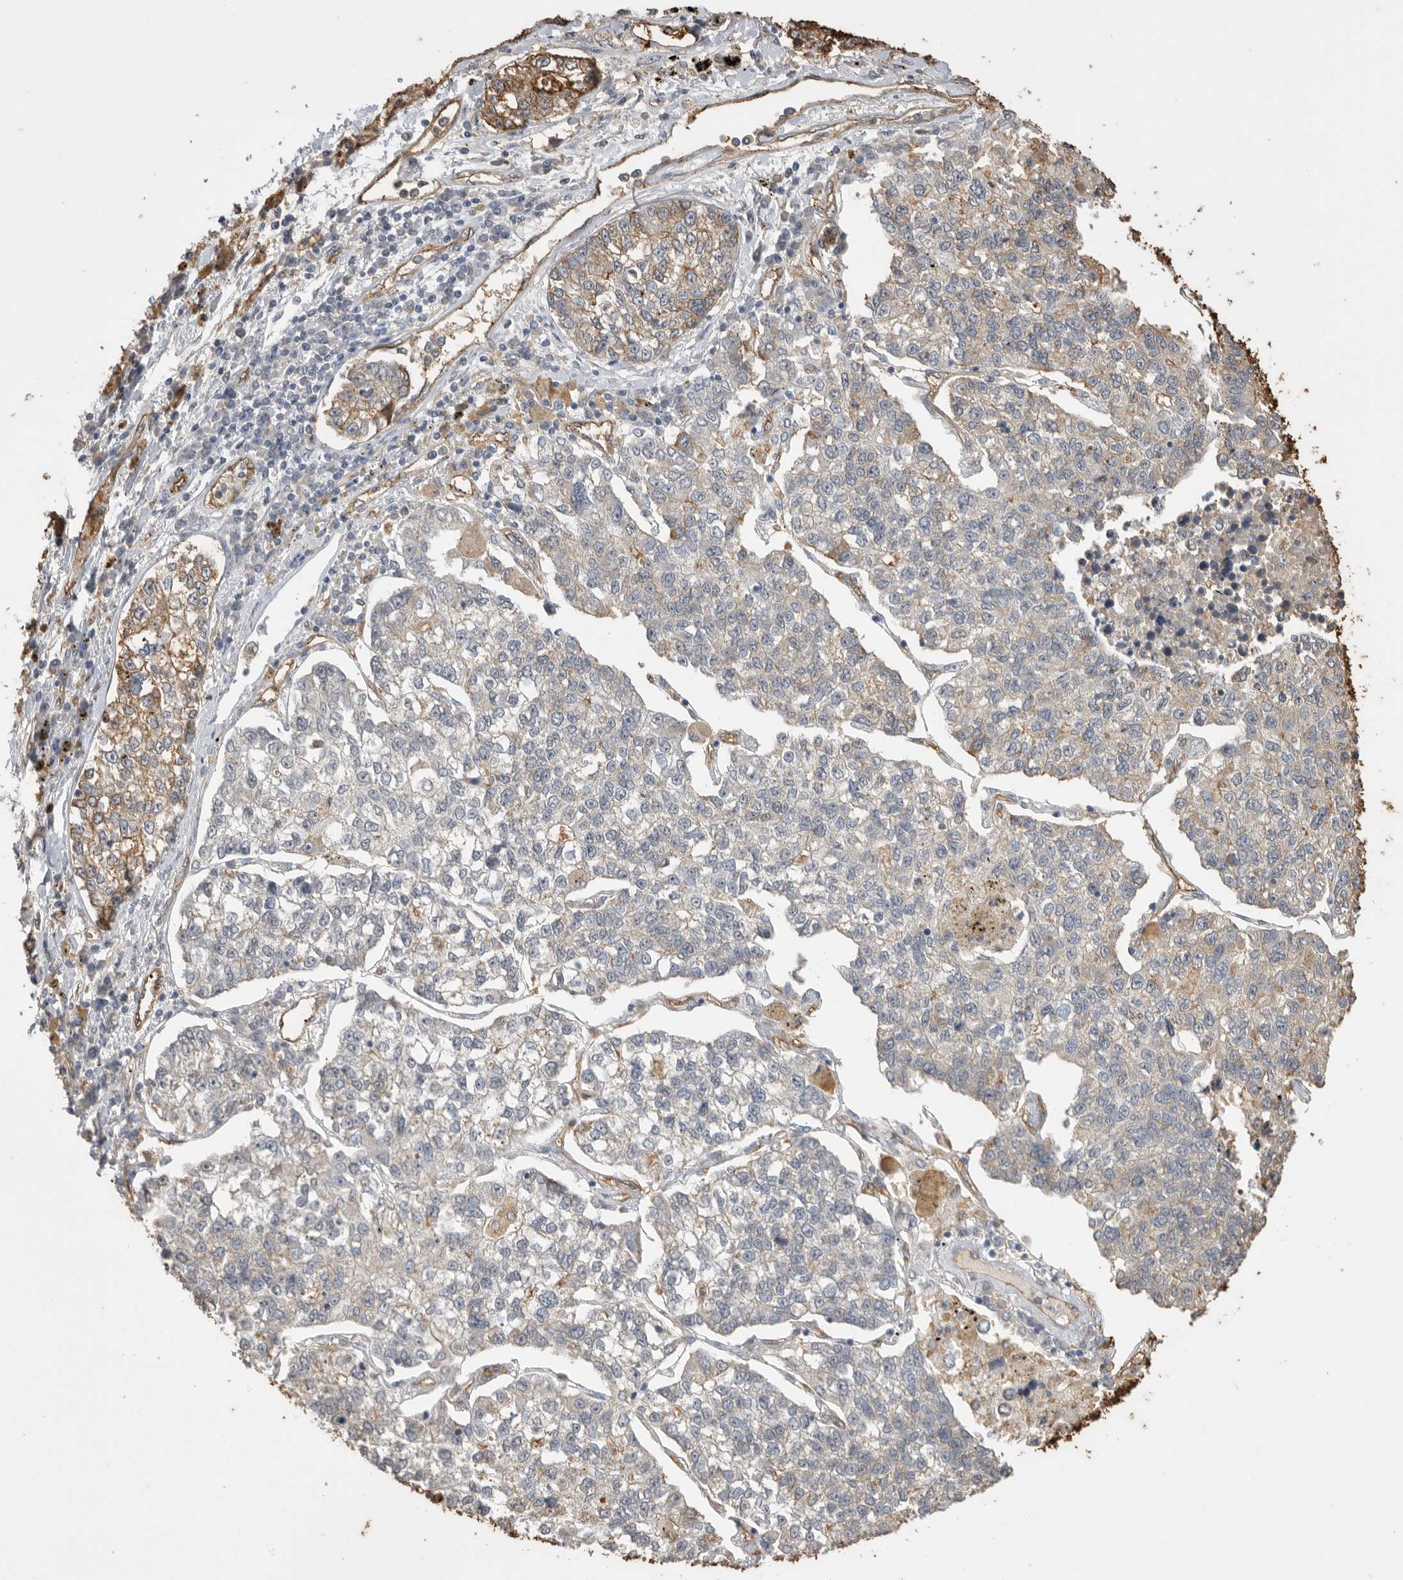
{"staining": {"intensity": "weak", "quantity": "25%-75%", "location": "cytoplasmic/membranous"}, "tissue": "lung cancer", "cell_type": "Tumor cells", "image_type": "cancer", "snomed": [{"axis": "morphology", "description": "Adenocarcinoma, NOS"}, {"axis": "topography", "description": "Lung"}], "caption": "Immunohistochemical staining of adenocarcinoma (lung) demonstrates weak cytoplasmic/membranous protein positivity in about 25%-75% of tumor cells. (brown staining indicates protein expression, while blue staining denotes nuclei).", "gene": "IL27", "patient": {"sex": "male", "age": 49}}